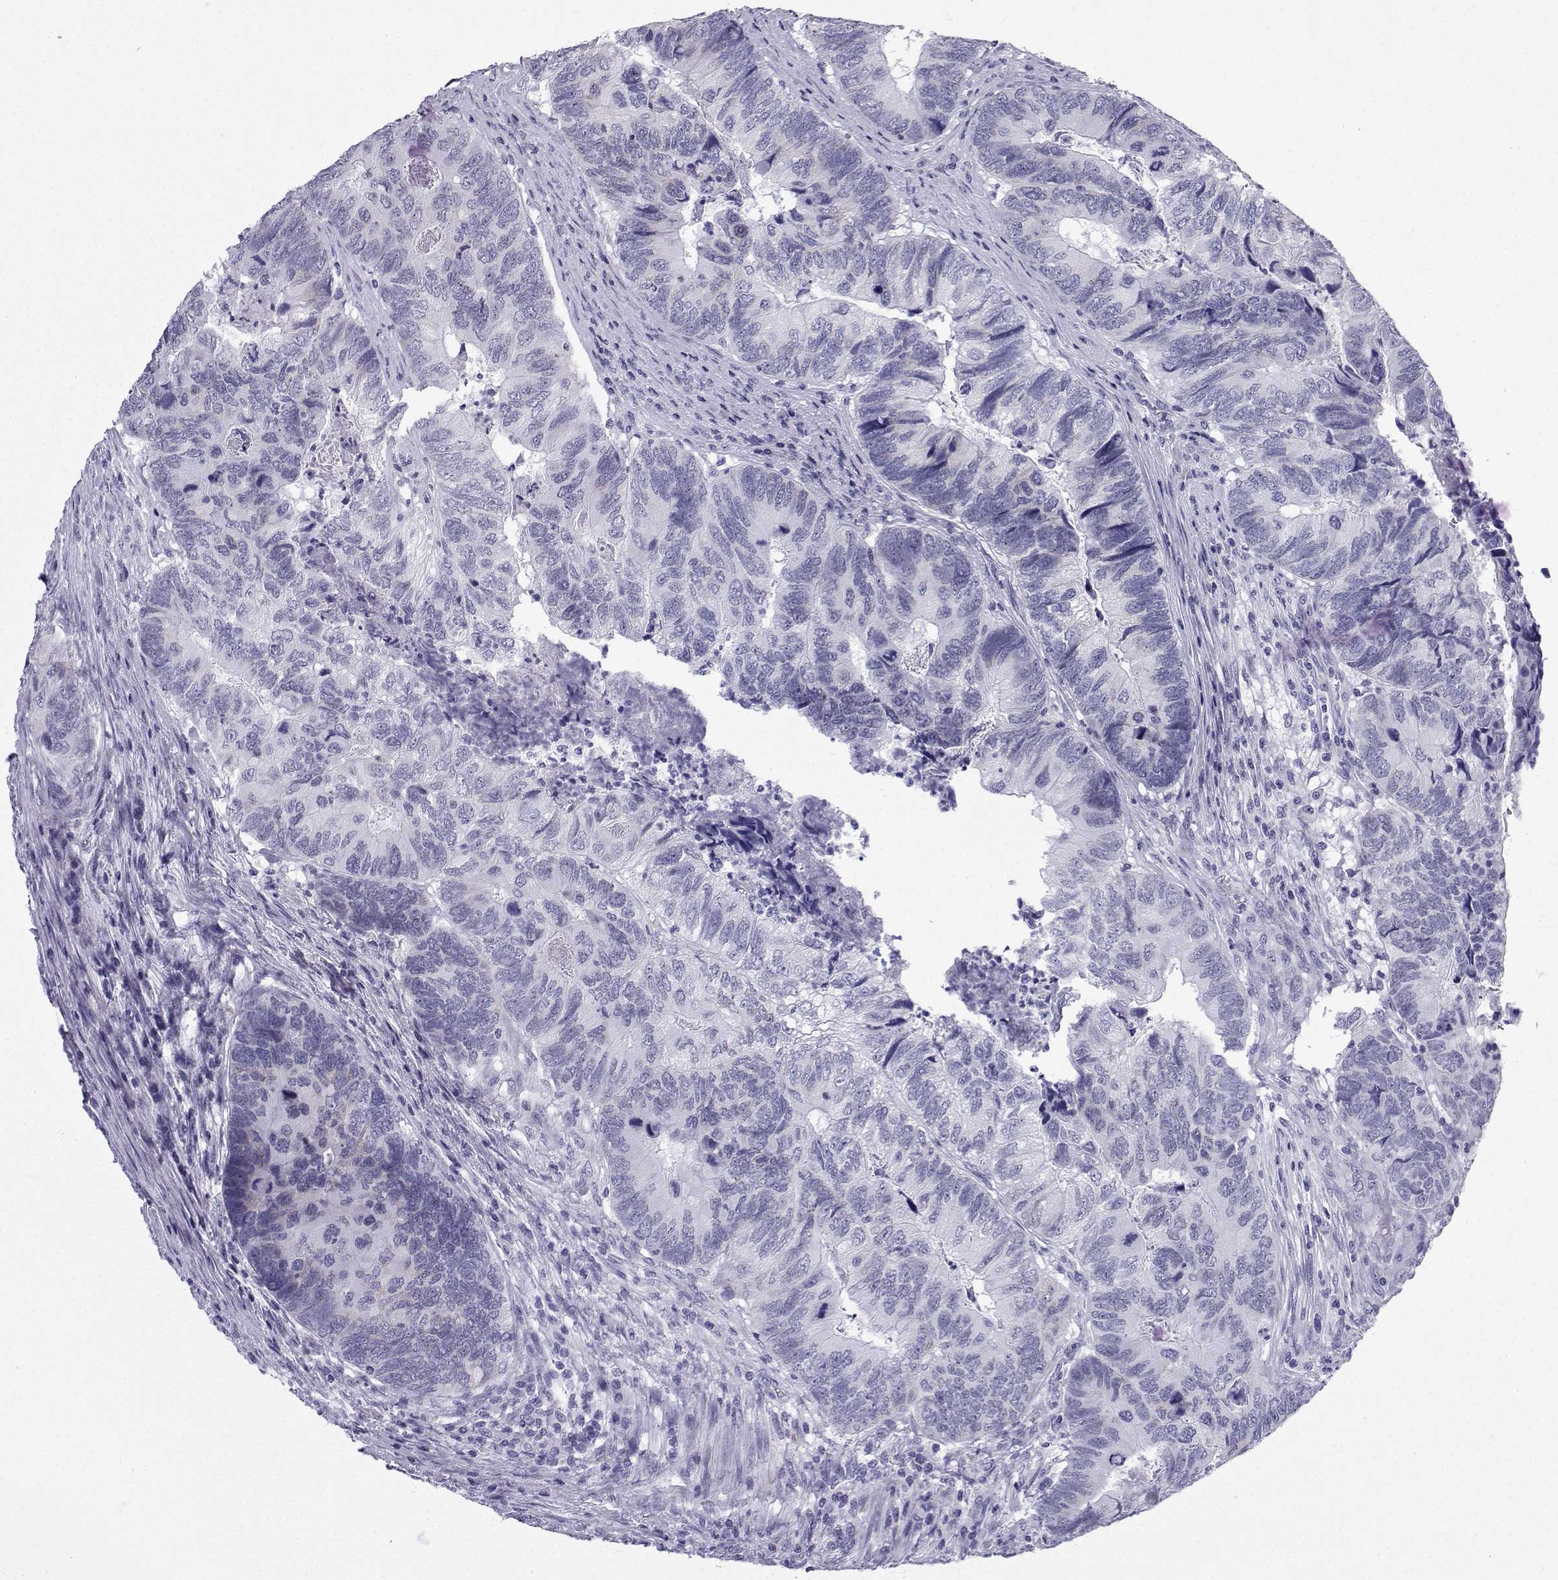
{"staining": {"intensity": "negative", "quantity": "none", "location": "none"}, "tissue": "colorectal cancer", "cell_type": "Tumor cells", "image_type": "cancer", "snomed": [{"axis": "morphology", "description": "Adenocarcinoma, NOS"}, {"axis": "topography", "description": "Colon"}], "caption": "Immunohistochemistry (IHC) histopathology image of neoplastic tissue: human colorectal adenocarcinoma stained with DAB (3,3'-diaminobenzidine) displays no significant protein positivity in tumor cells.", "gene": "ACRBP", "patient": {"sex": "female", "age": 67}}